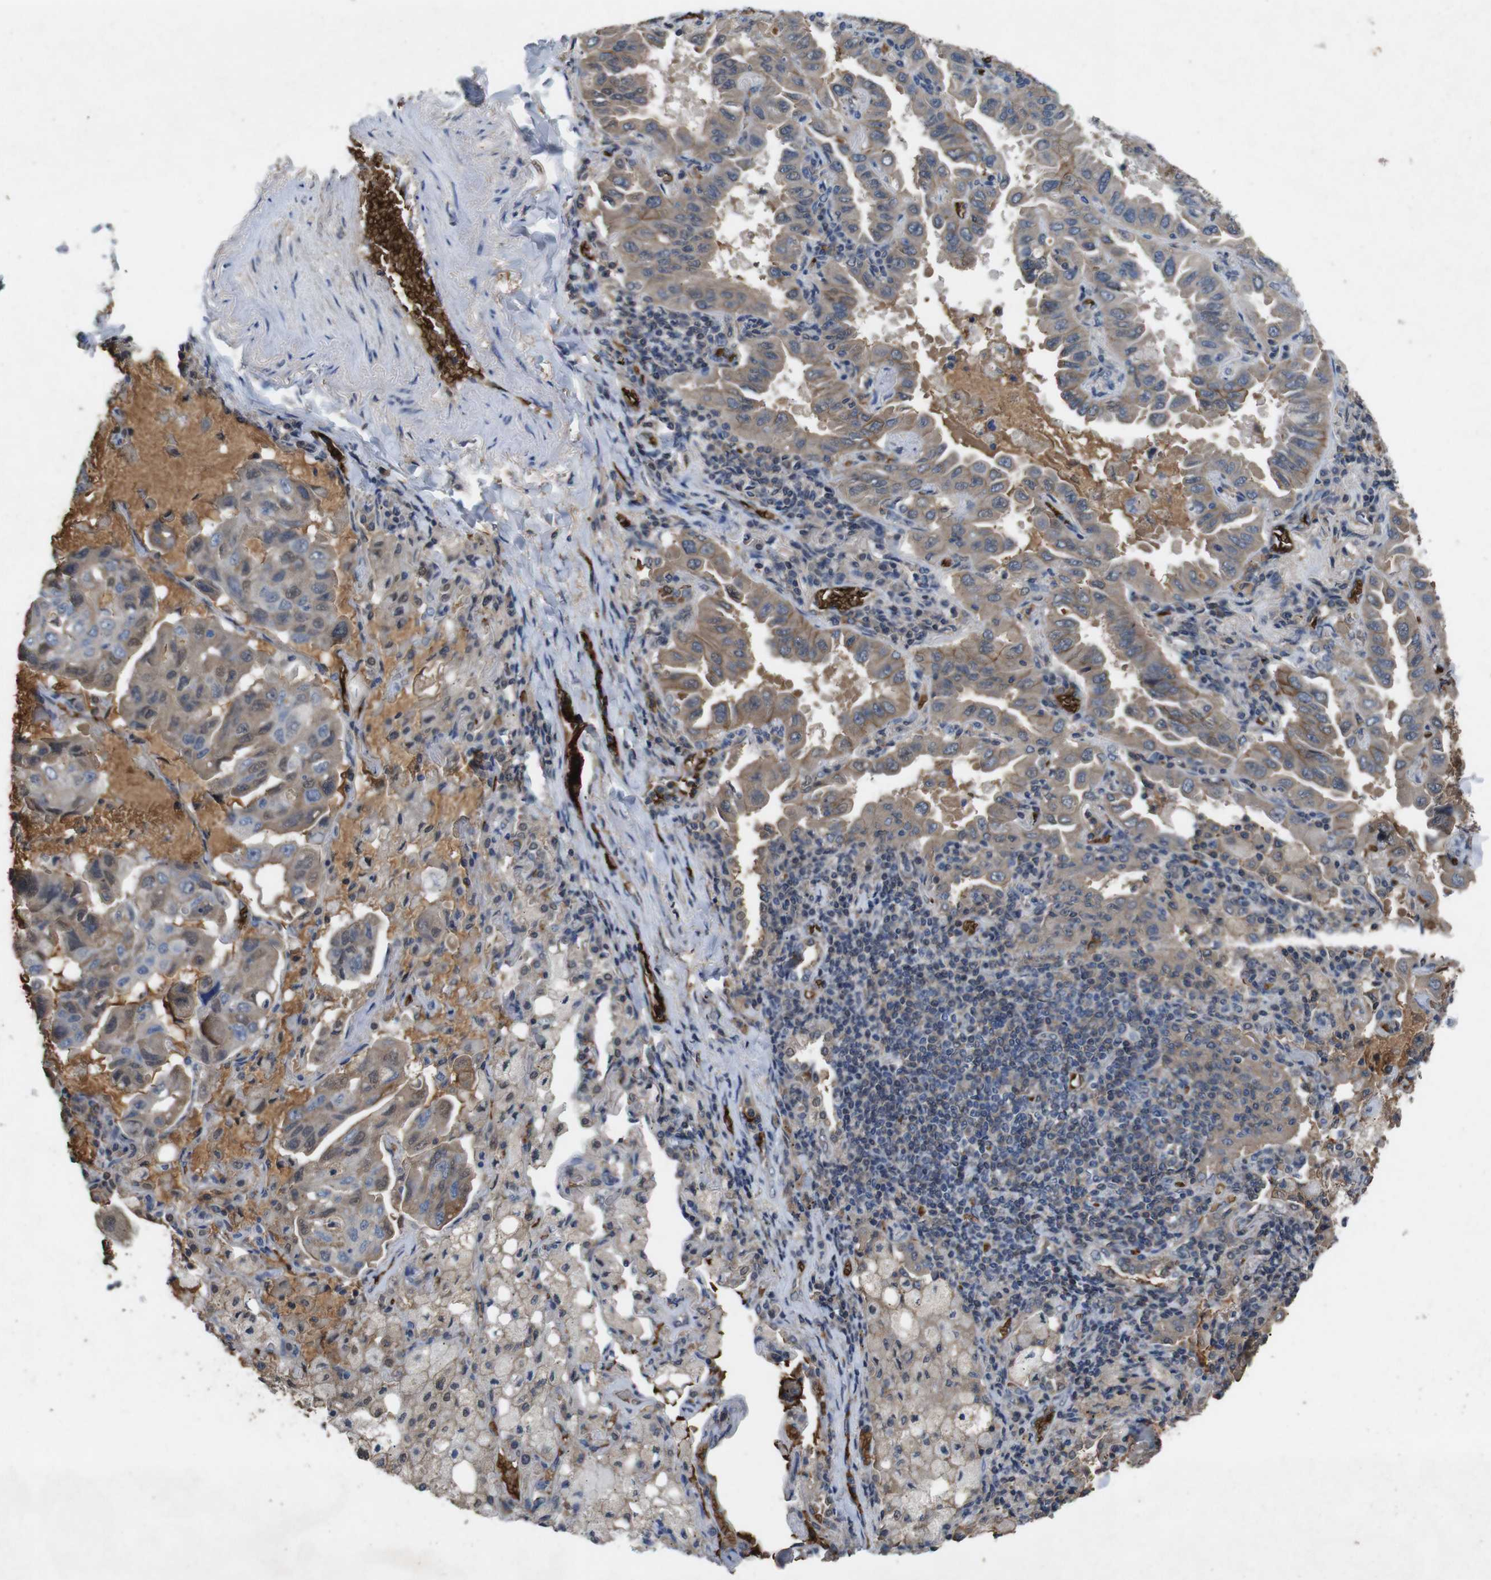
{"staining": {"intensity": "weak", "quantity": ">75%", "location": "cytoplasmic/membranous"}, "tissue": "lung cancer", "cell_type": "Tumor cells", "image_type": "cancer", "snomed": [{"axis": "morphology", "description": "Adenocarcinoma, NOS"}, {"axis": "topography", "description": "Lung"}], "caption": "Weak cytoplasmic/membranous staining is identified in about >75% of tumor cells in lung cancer (adenocarcinoma).", "gene": "SPTB", "patient": {"sex": "male", "age": 64}}